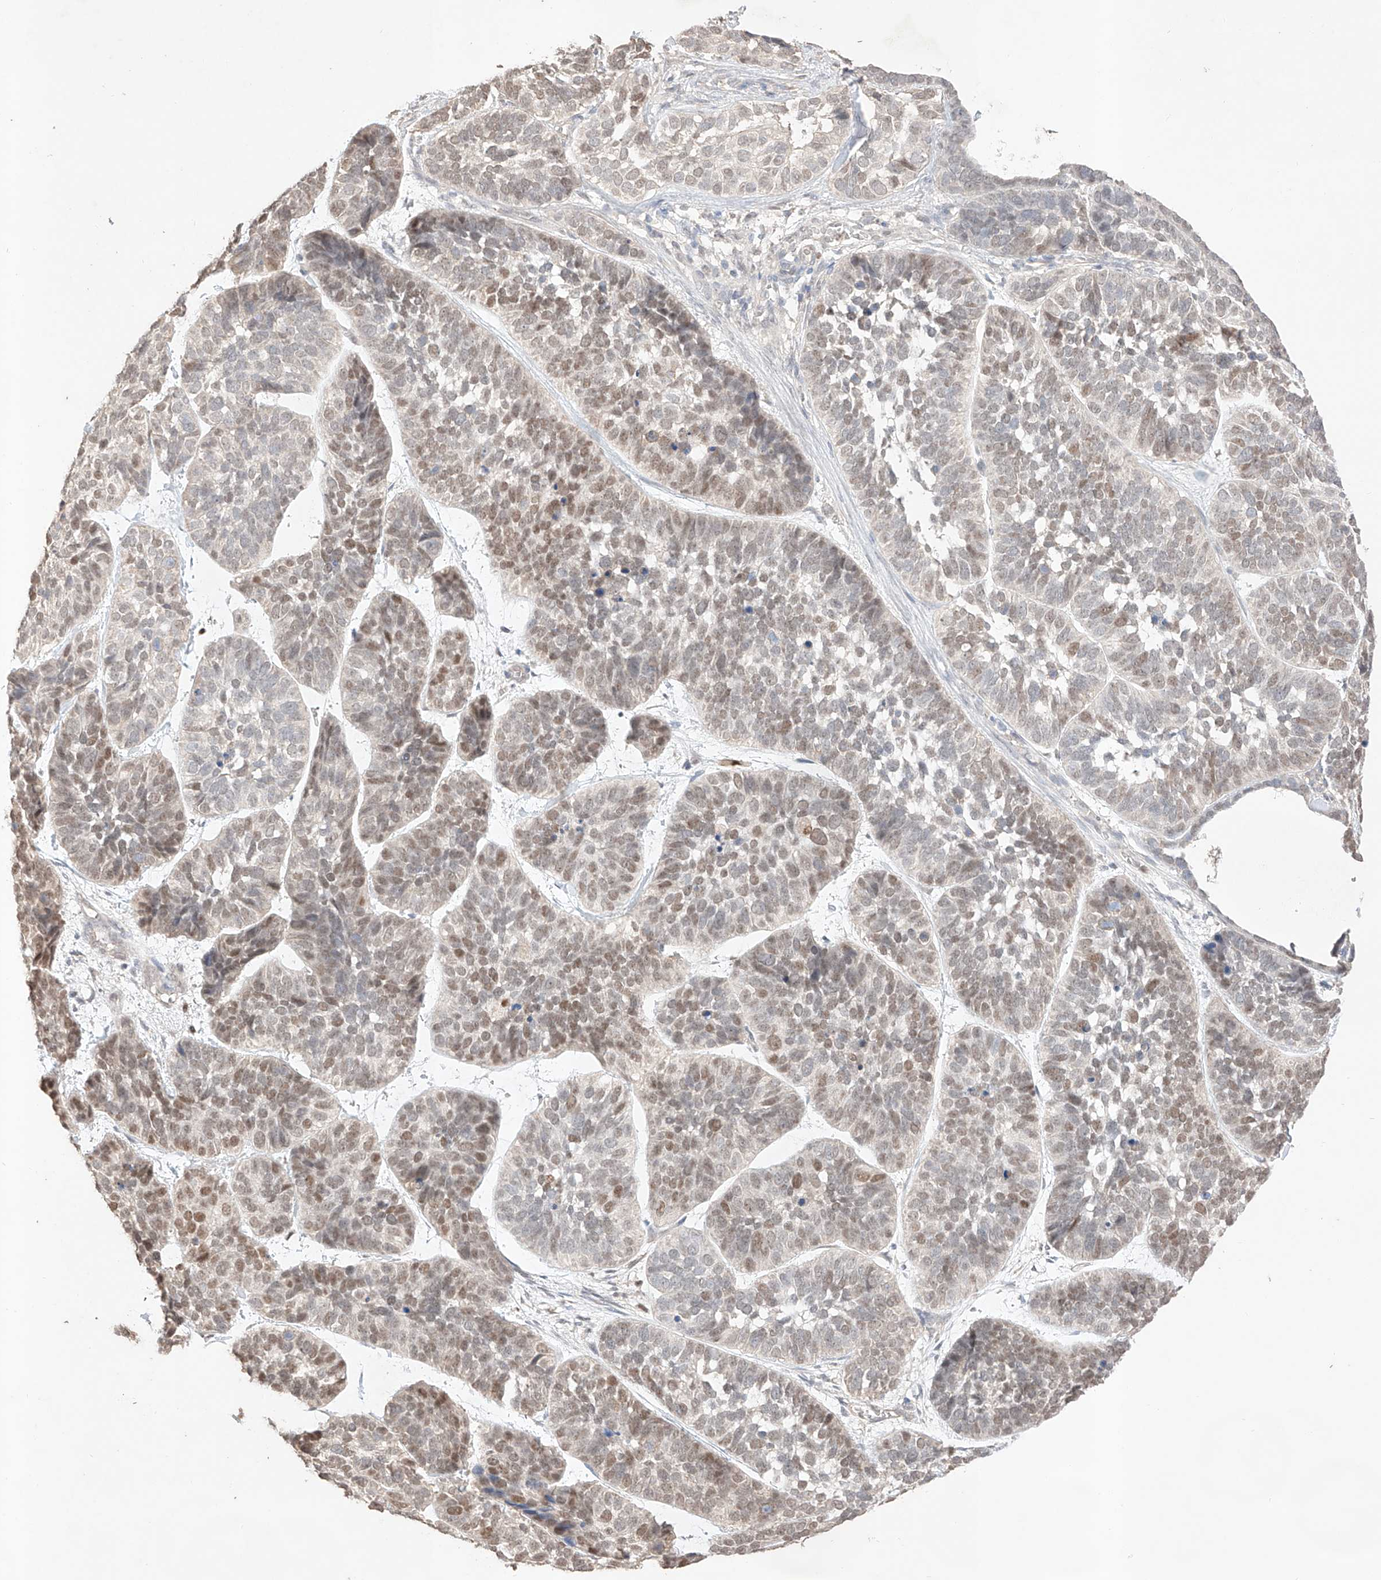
{"staining": {"intensity": "moderate", "quantity": "25%-75%", "location": "nuclear"}, "tissue": "skin cancer", "cell_type": "Tumor cells", "image_type": "cancer", "snomed": [{"axis": "morphology", "description": "Basal cell carcinoma"}, {"axis": "topography", "description": "Skin"}], "caption": "Immunohistochemistry staining of skin cancer (basal cell carcinoma), which displays medium levels of moderate nuclear expression in approximately 25%-75% of tumor cells indicating moderate nuclear protein positivity. The staining was performed using DAB (brown) for protein detection and nuclei were counterstained in hematoxylin (blue).", "gene": "APIP", "patient": {"sex": "male", "age": 62}}